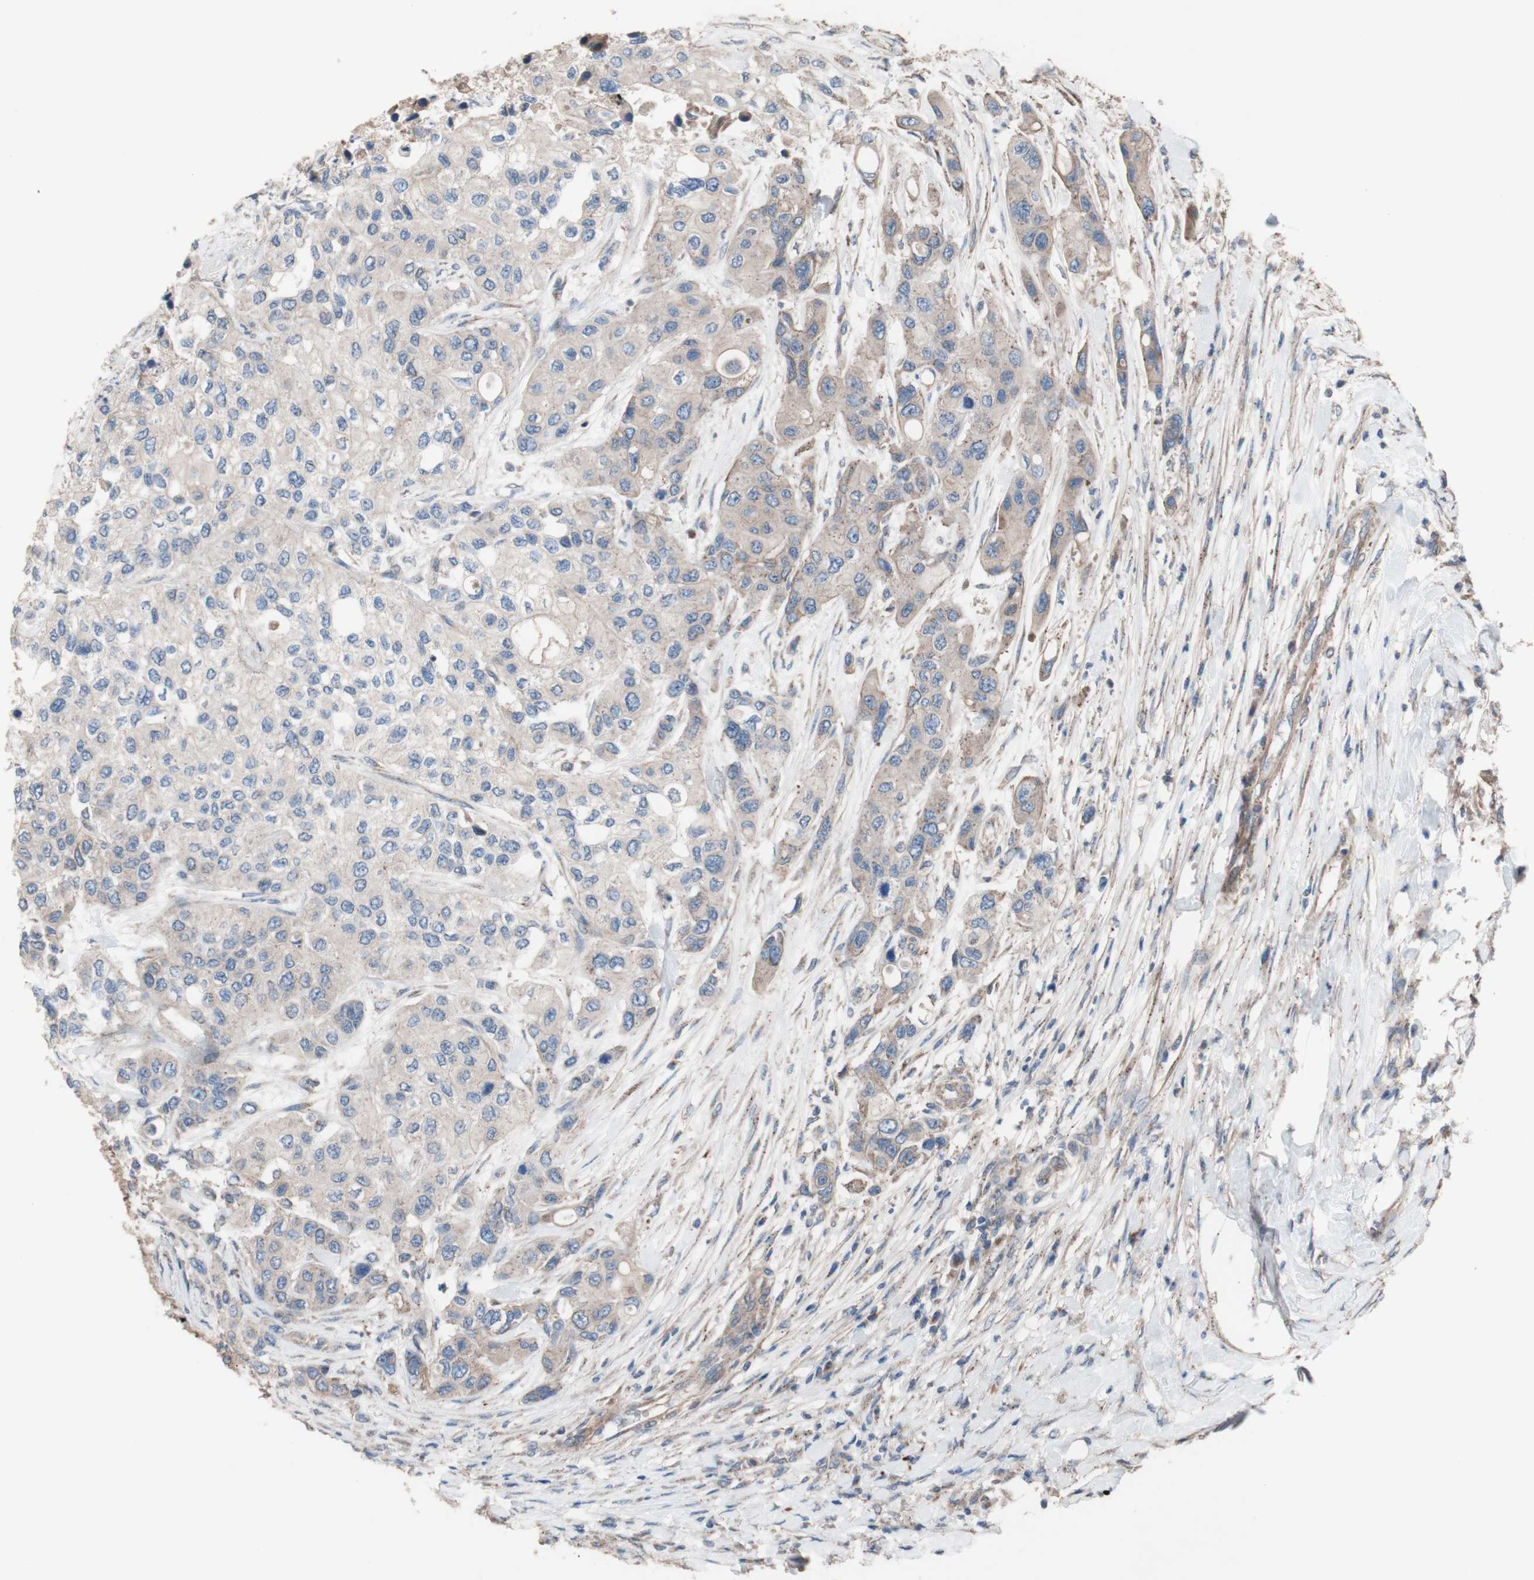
{"staining": {"intensity": "weak", "quantity": ">75%", "location": "cytoplasmic/membranous"}, "tissue": "urothelial cancer", "cell_type": "Tumor cells", "image_type": "cancer", "snomed": [{"axis": "morphology", "description": "Urothelial carcinoma, High grade"}, {"axis": "topography", "description": "Urinary bladder"}], "caption": "This is a photomicrograph of IHC staining of urothelial carcinoma (high-grade), which shows weak expression in the cytoplasmic/membranous of tumor cells.", "gene": "COPB1", "patient": {"sex": "female", "age": 56}}